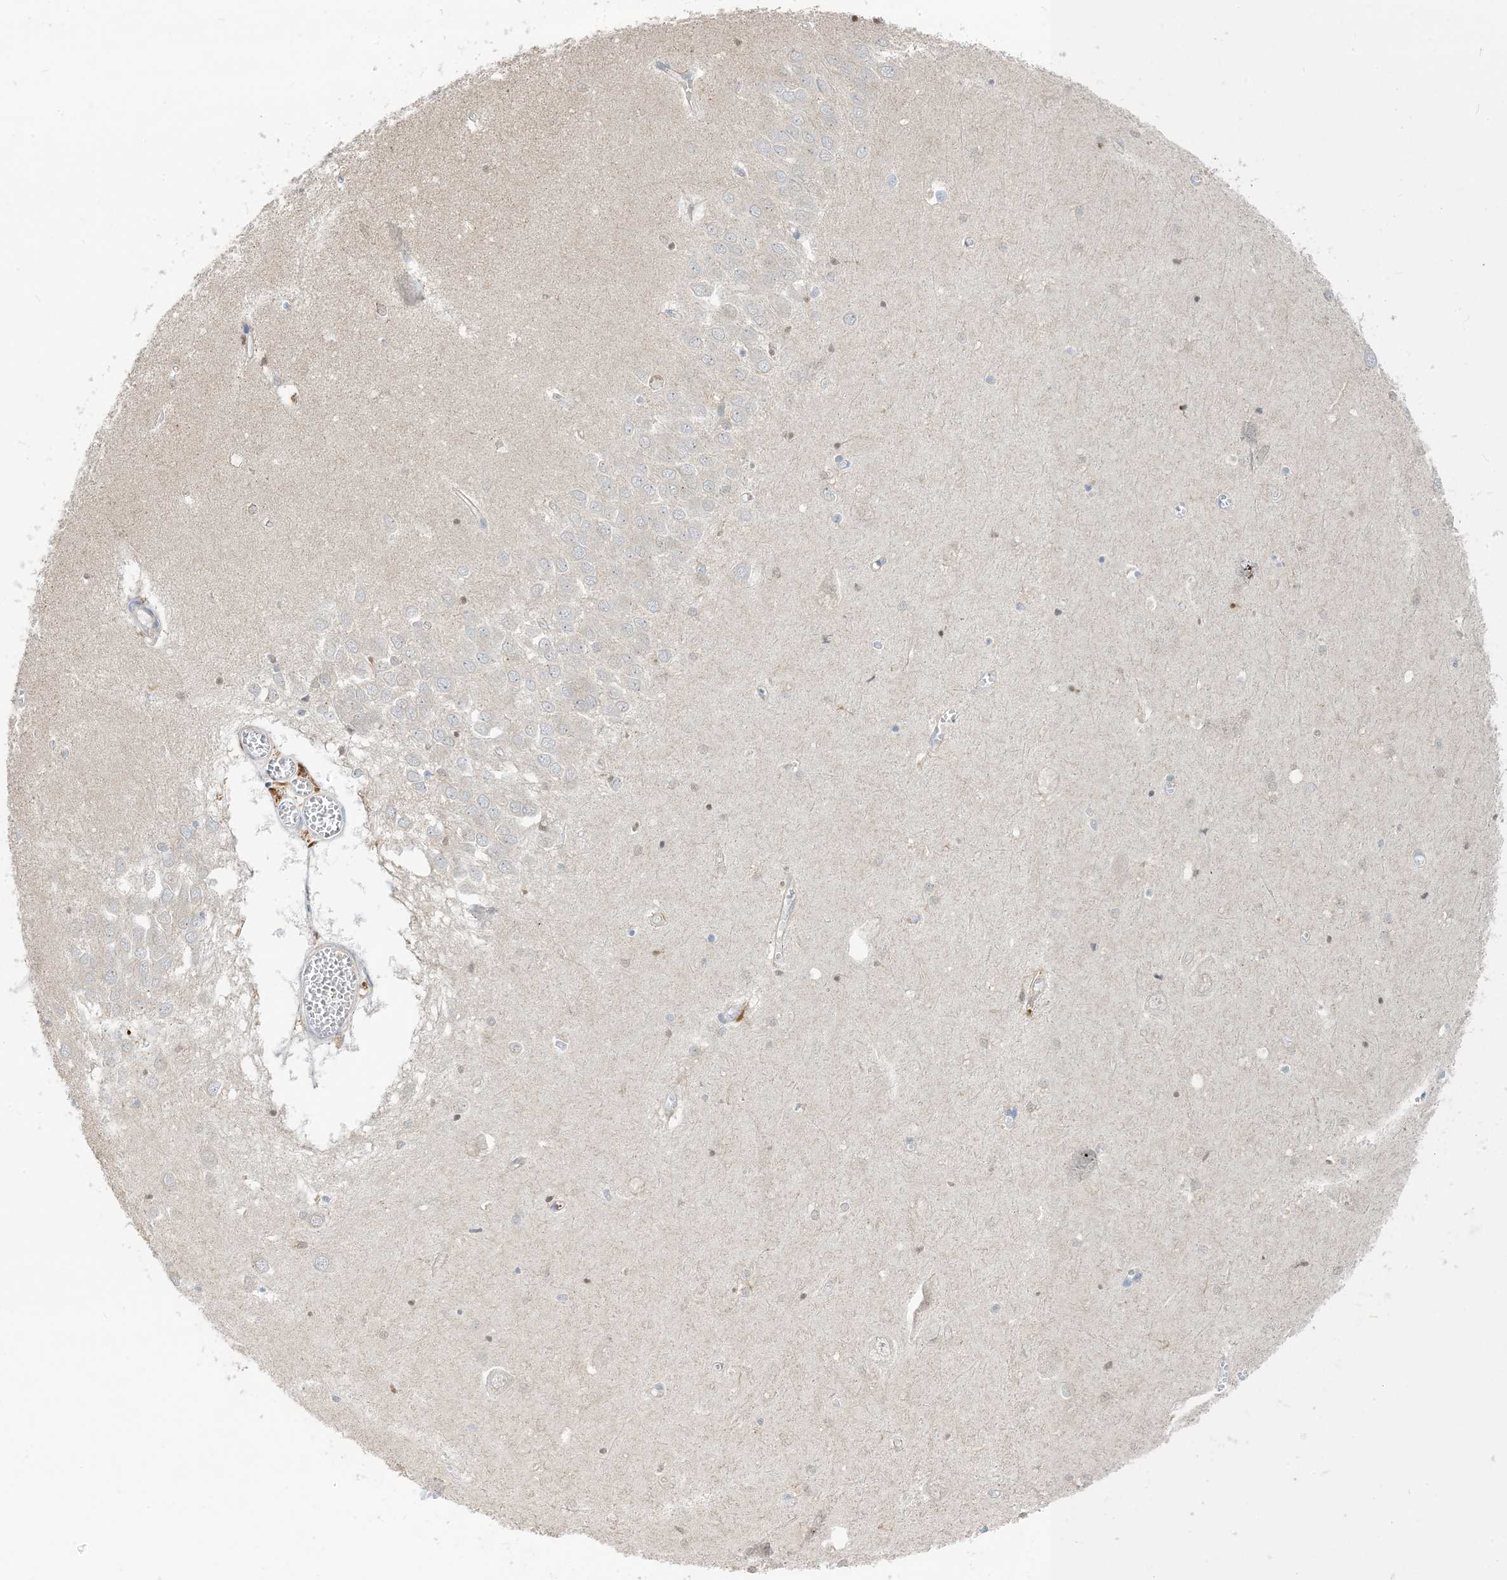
{"staining": {"intensity": "weak", "quantity": "<25%", "location": "cytoplasmic/membranous"}, "tissue": "hippocampus", "cell_type": "Glial cells", "image_type": "normal", "snomed": [{"axis": "morphology", "description": "Normal tissue, NOS"}, {"axis": "topography", "description": "Hippocampus"}], "caption": "The IHC image has no significant positivity in glial cells of hippocampus.", "gene": "NAGK", "patient": {"sex": "male", "age": 70}}